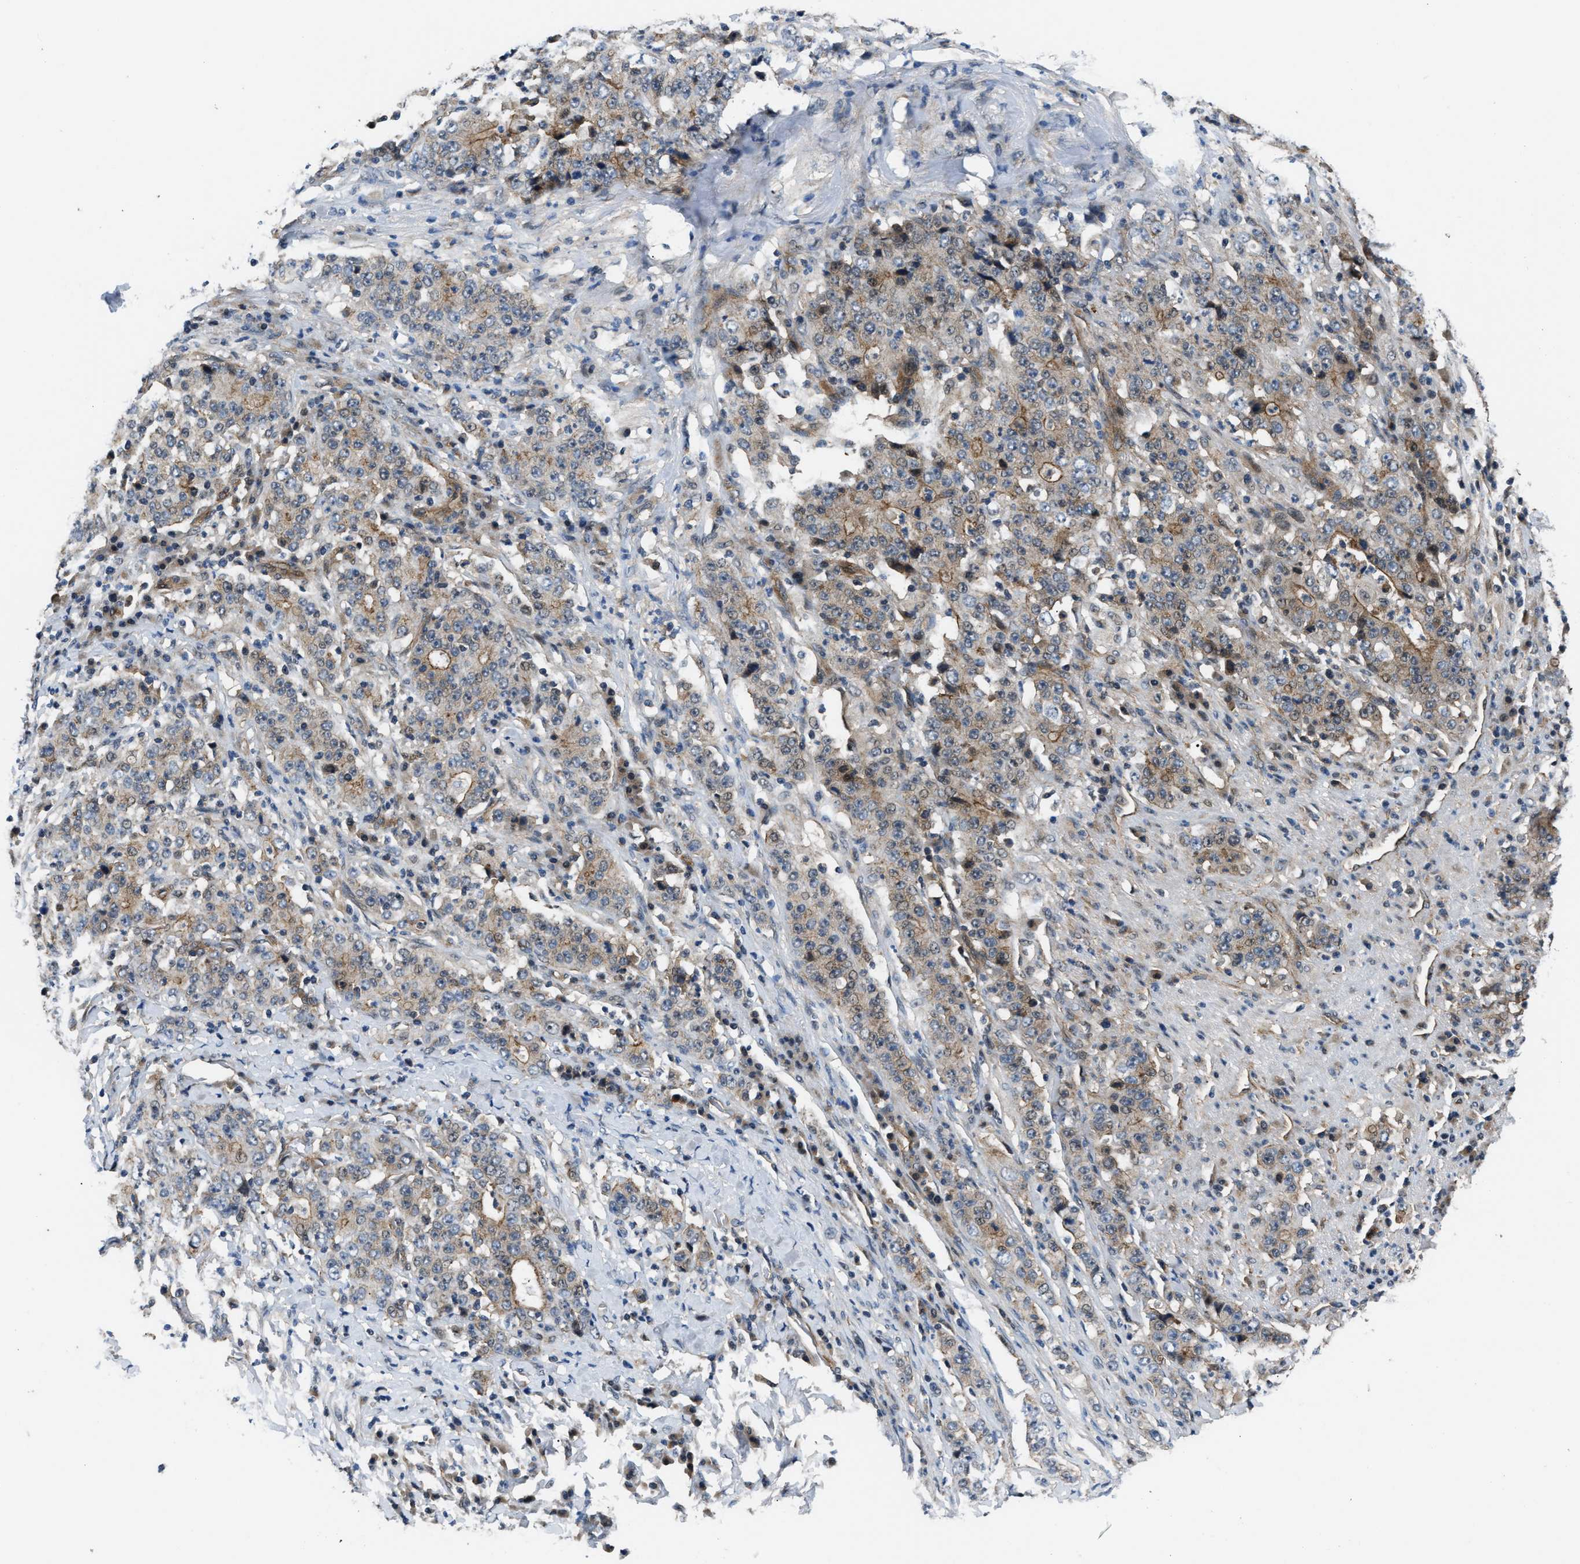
{"staining": {"intensity": "moderate", "quantity": "<25%", "location": "cytoplasmic/membranous"}, "tissue": "stomach cancer", "cell_type": "Tumor cells", "image_type": "cancer", "snomed": [{"axis": "morphology", "description": "Normal tissue, NOS"}, {"axis": "morphology", "description": "Adenocarcinoma, NOS"}, {"axis": "topography", "description": "Stomach, upper"}, {"axis": "topography", "description": "Stomach"}], "caption": "Immunohistochemistry (IHC) staining of stomach cancer (adenocarcinoma), which demonstrates low levels of moderate cytoplasmic/membranous expression in approximately <25% of tumor cells indicating moderate cytoplasmic/membranous protein expression. The staining was performed using DAB (brown) for protein detection and nuclei were counterstained in hematoxylin (blue).", "gene": "COPS2", "patient": {"sex": "male", "age": 59}}